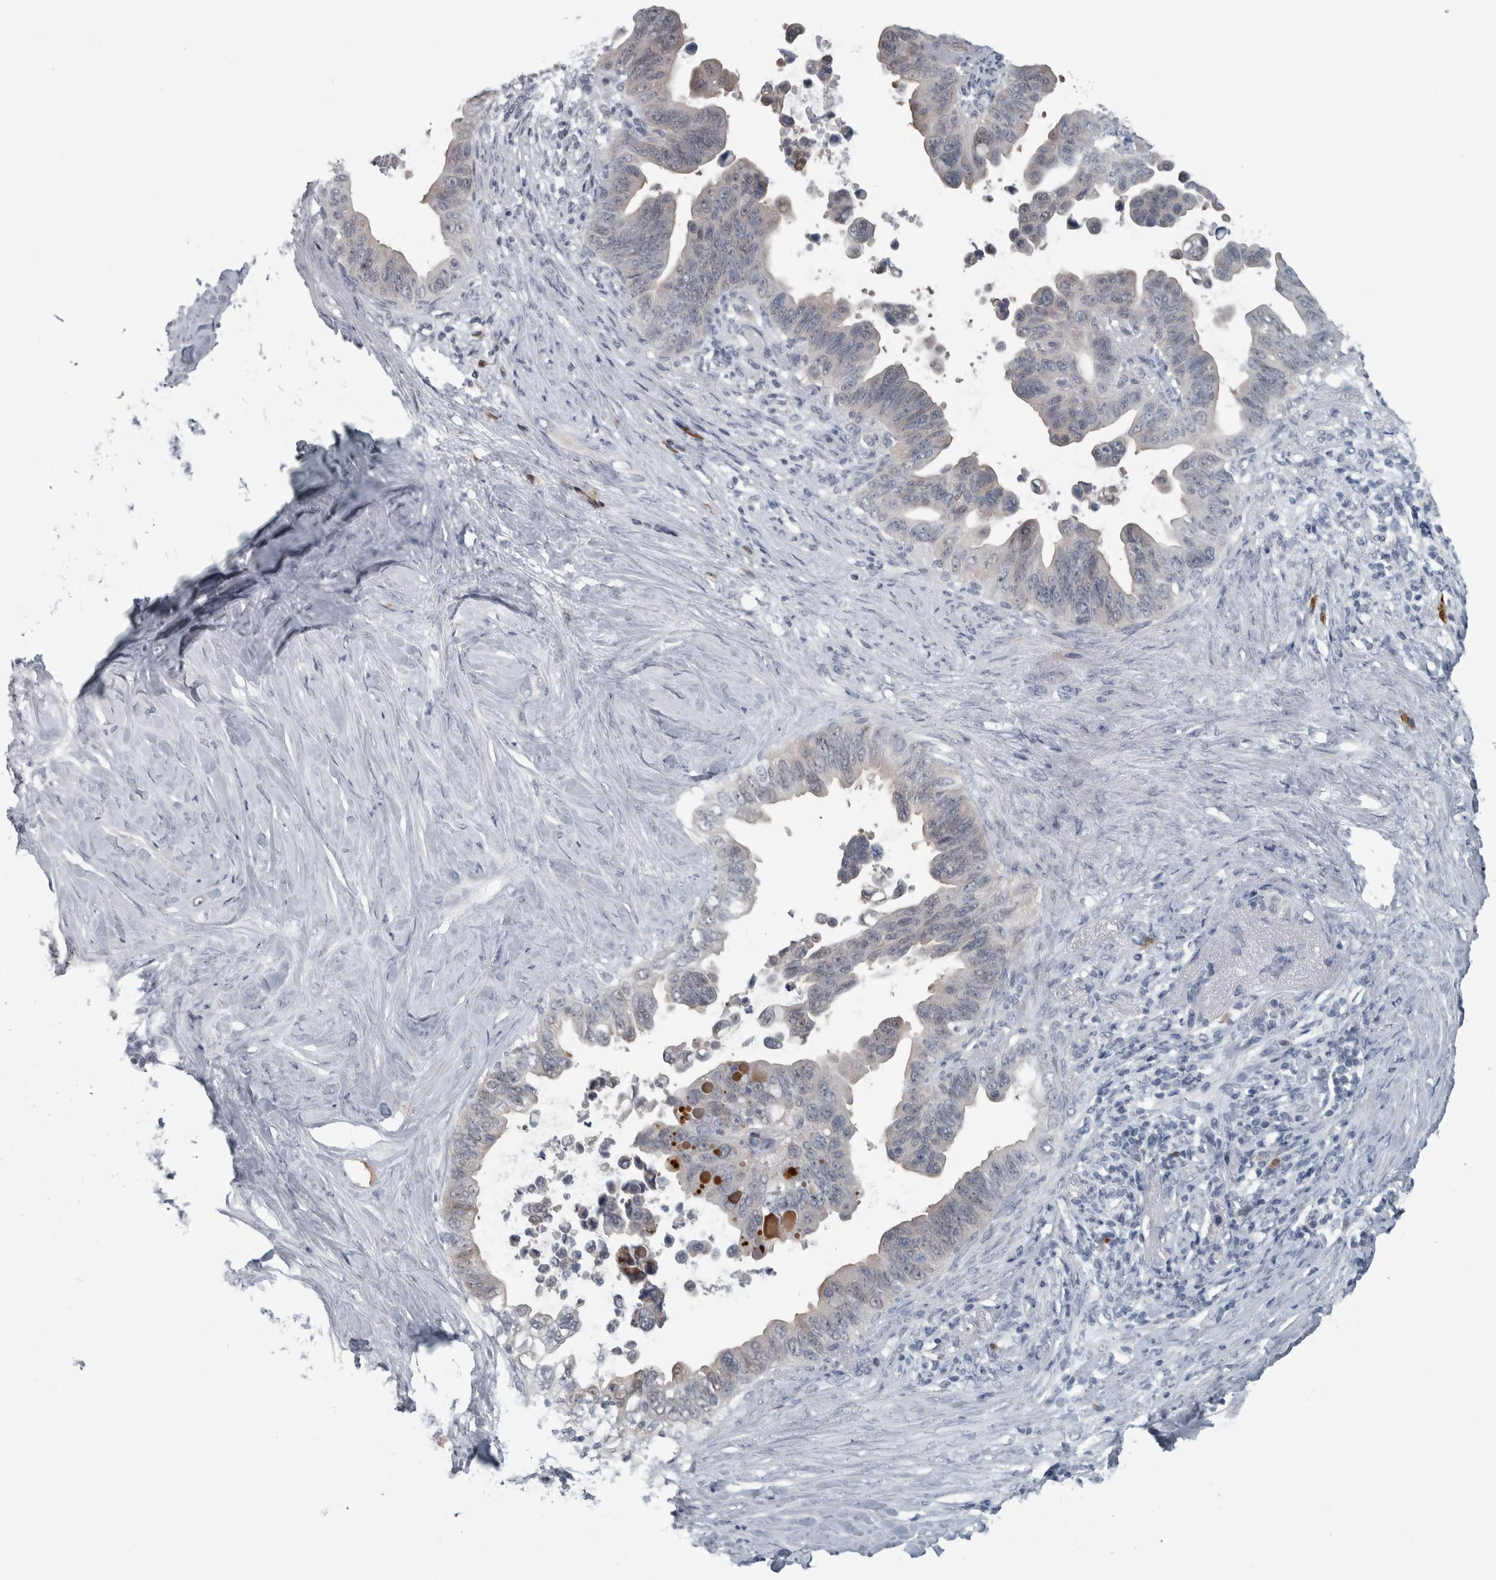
{"staining": {"intensity": "negative", "quantity": "none", "location": "none"}, "tissue": "pancreatic cancer", "cell_type": "Tumor cells", "image_type": "cancer", "snomed": [{"axis": "morphology", "description": "Adenocarcinoma, NOS"}, {"axis": "topography", "description": "Pancreas"}], "caption": "High power microscopy micrograph of an immunohistochemistry (IHC) image of pancreatic cancer, revealing no significant expression in tumor cells.", "gene": "CAVIN4", "patient": {"sex": "female", "age": 72}}